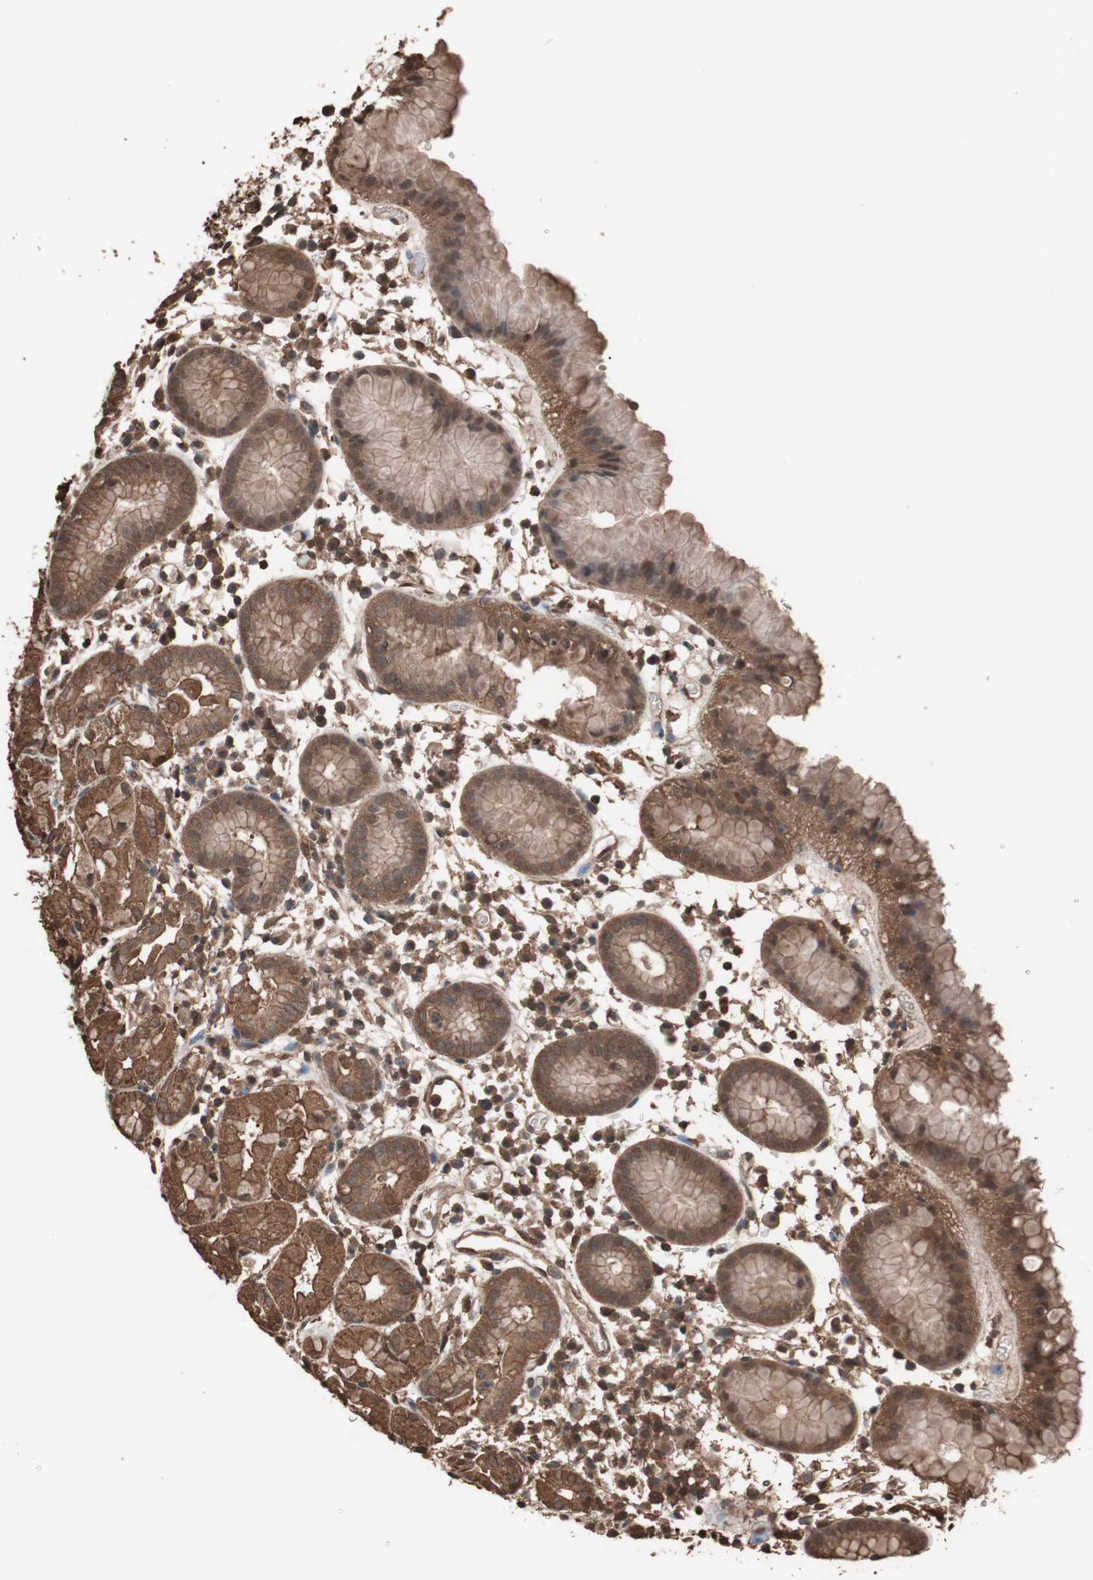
{"staining": {"intensity": "strong", "quantity": ">75%", "location": "cytoplasmic/membranous,nuclear"}, "tissue": "stomach", "cell_type": "Glandular cells", "image_type": "normal", "snomed": [{"axis": "morphology", "description": "Normal tissue, NOS"}, {"axis": "topography", "description": "Stomach"}, {"axis": "topography", "description": "Stomach, lower"}], "caption": "Strong cytoplasmic/membranous,nuclear staining is seen in approximately >75% of glandular cells in unremarkable stomach. (Stains: DAB in brown, nuclei in blue, Microscopy: brightfield microscopy at high magnification).", "gene": "CALM2", "patient": {"sex": "female", "age": 75}}